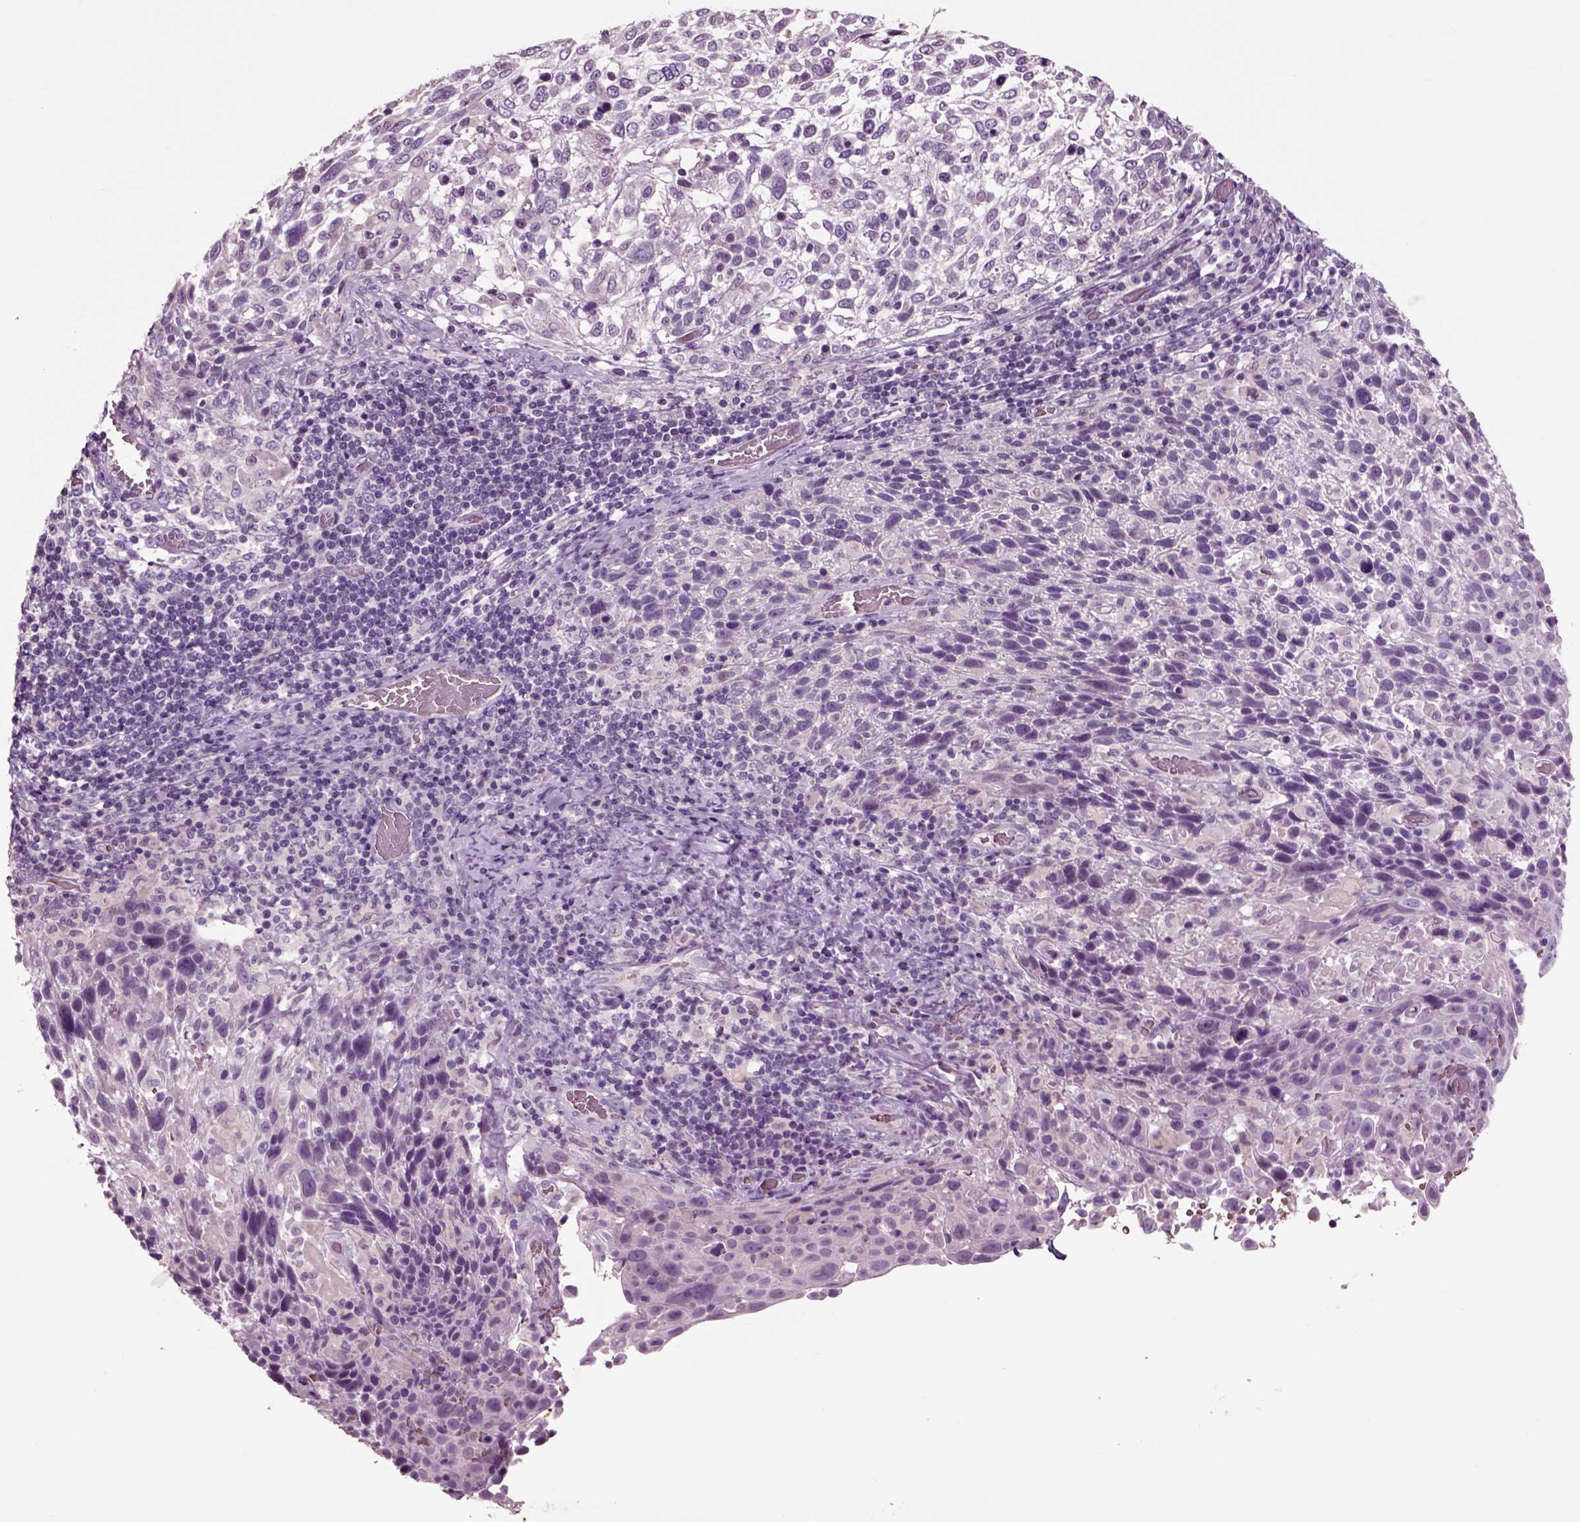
{"staining": {"intensity": "negative", "quantity": "none", "location": "none"}, "tissue": "cervical cancer", "cell_type": "Tumor cells", "image_type": "cancer", "snomed": [{"axis": "morphology", "description": "Squamous cell carcinoma, NOS"}, {"axis": "topography", "description": "Cervix"}], "caption": "High power microscopy image of an immunohistochemistry (IHC) histopathology image of squamous cell carcinoma (cervical), revealing no significant positivity in tumor cells.", "gene": "CHGB", "patient": {"sex": "female", "age": 61}}